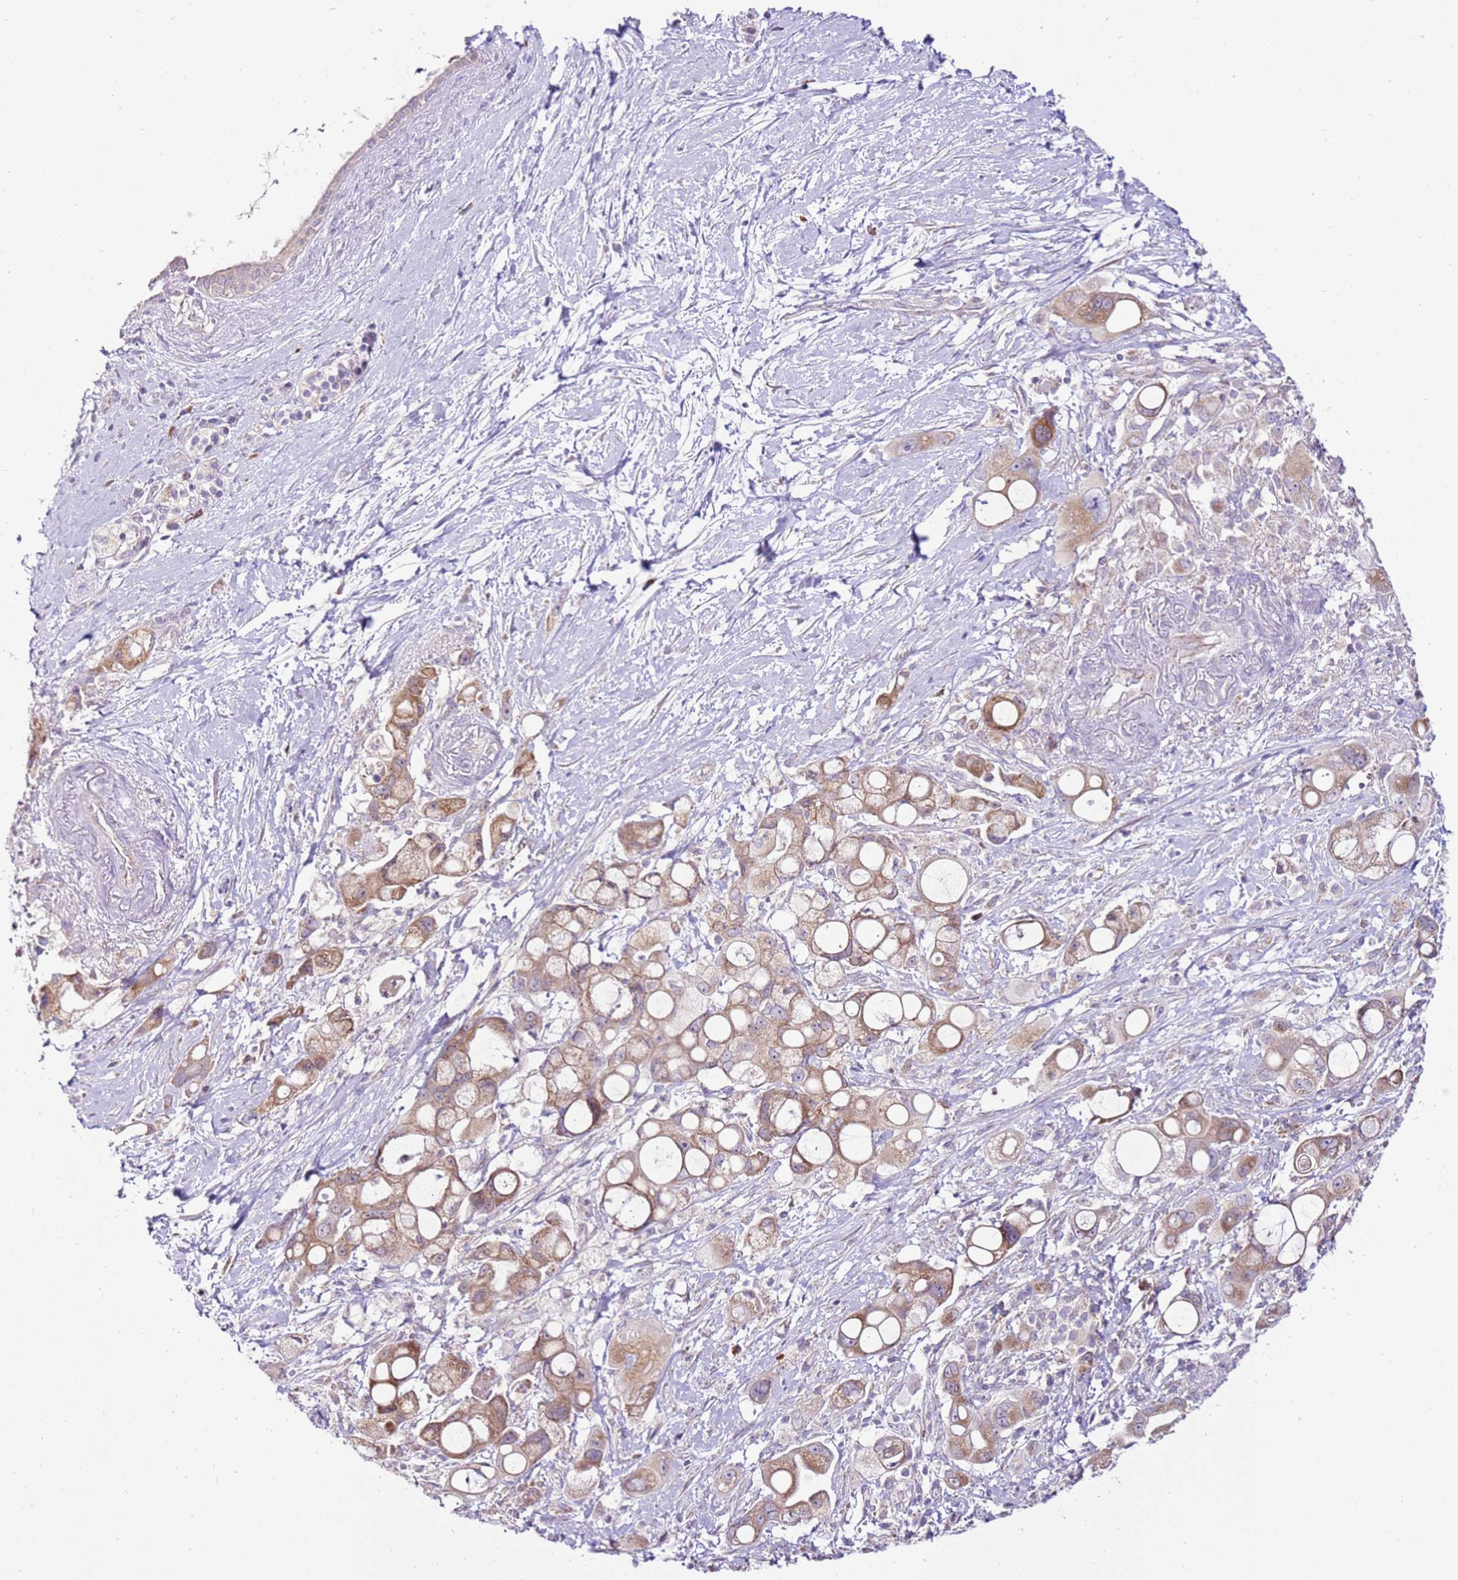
{"staining": {"intensity": "moderate", "quantity": ">75%", "location": "cytoplasmic/membranous"}, "tissue": "pancreatic cancer", "cell_type": "Tumor cells", "image_type": "cancer", "snomed": [{"axis": "morphology", "description": "Adenocarcinoma, NOS"}, {"axis": "topography", "description": "Pancreas"}], "caption": "Immunohistochemical staining of adenocarcinoma (pancreatic) displays medium levels of moderate cytoplasmic/membranous protein staining in approximately >75% of tumor cells.", "gene": "MRPL36", "patient": {"sex": "male", "age": 68}}